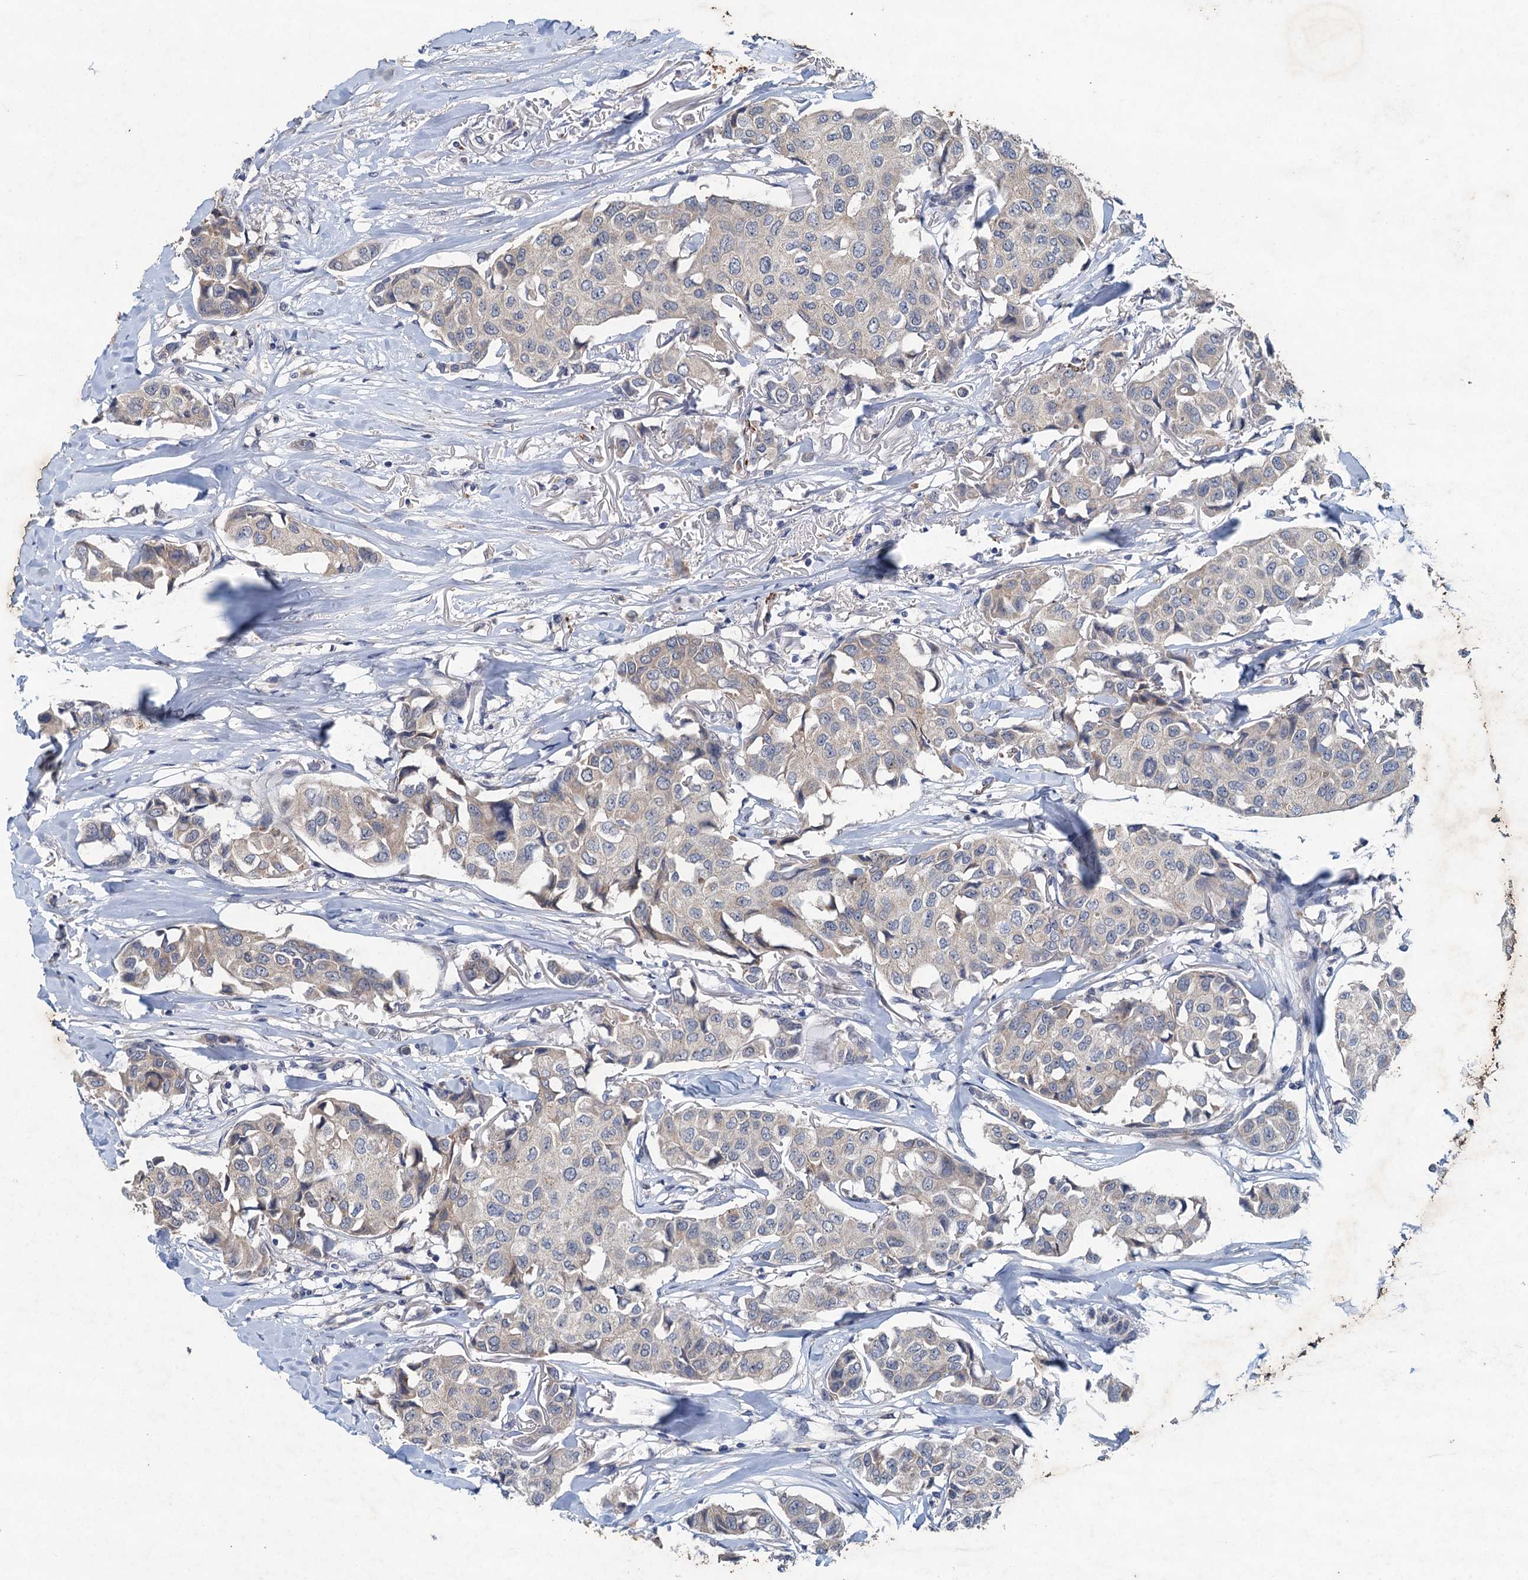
{"staining": {"intensity": "negative", "quantity": "none", "location": "none"}, "tissue": "breast cancer", "cell_type": "Tumor cells", "image_type": "cancer", "snomed": [{"axis": "morphology", "description": "Duct carcinoma"}, {"axis": "topography", "description": "Breast"}], "caption": "IHC photomicrograph of human breast cancer (intraductal carcinoma) stained for a protein (brown), which demonstrates no staining in tumor cells.", "gene": "TPCN1", "patient": {"sex": "female", "age": 80}}